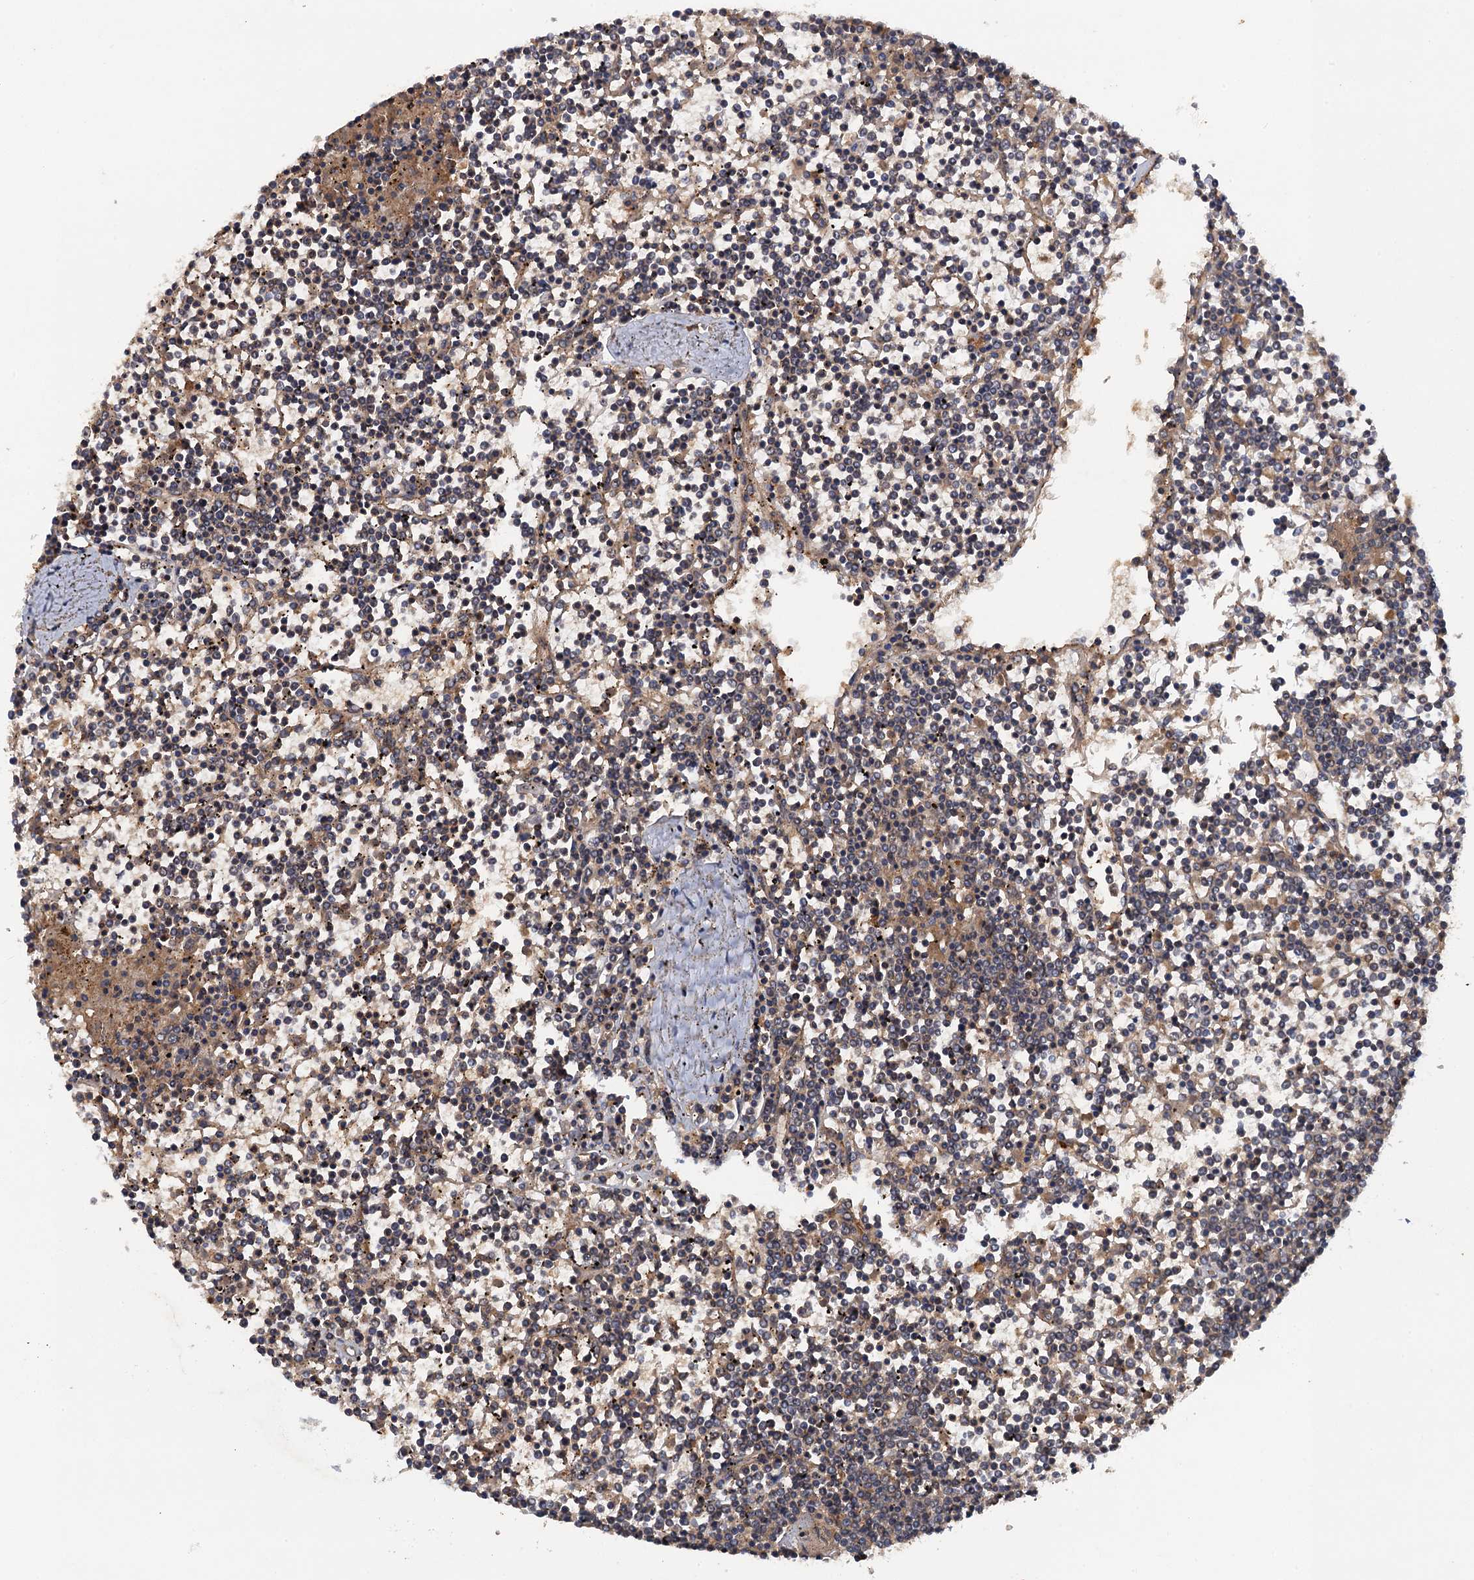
{"staining": {"intensity": "weak", "quantity": "25%-75%", "location": "cytoplasmic/membranous"}, "tissue": "lymphoma", "cell_type": "Tumor cells", "image_type": "cancer", "snomed": [{"axis": "morphology", "description": "Malignant lymphoma, non-Hodgkin's type, Low grade"}, {"axis": "topography", "description": "Spleen"}], "caption": "Protein expression analysis of human malignant lymphoma, non-Hodgkin's type (low-grade) reveals weak cytoplasmic/membranous expression in about 25%-75% of tumor cells.", "gene": "HAPLN3", "patient": {"sex": "female", "age": 19}}